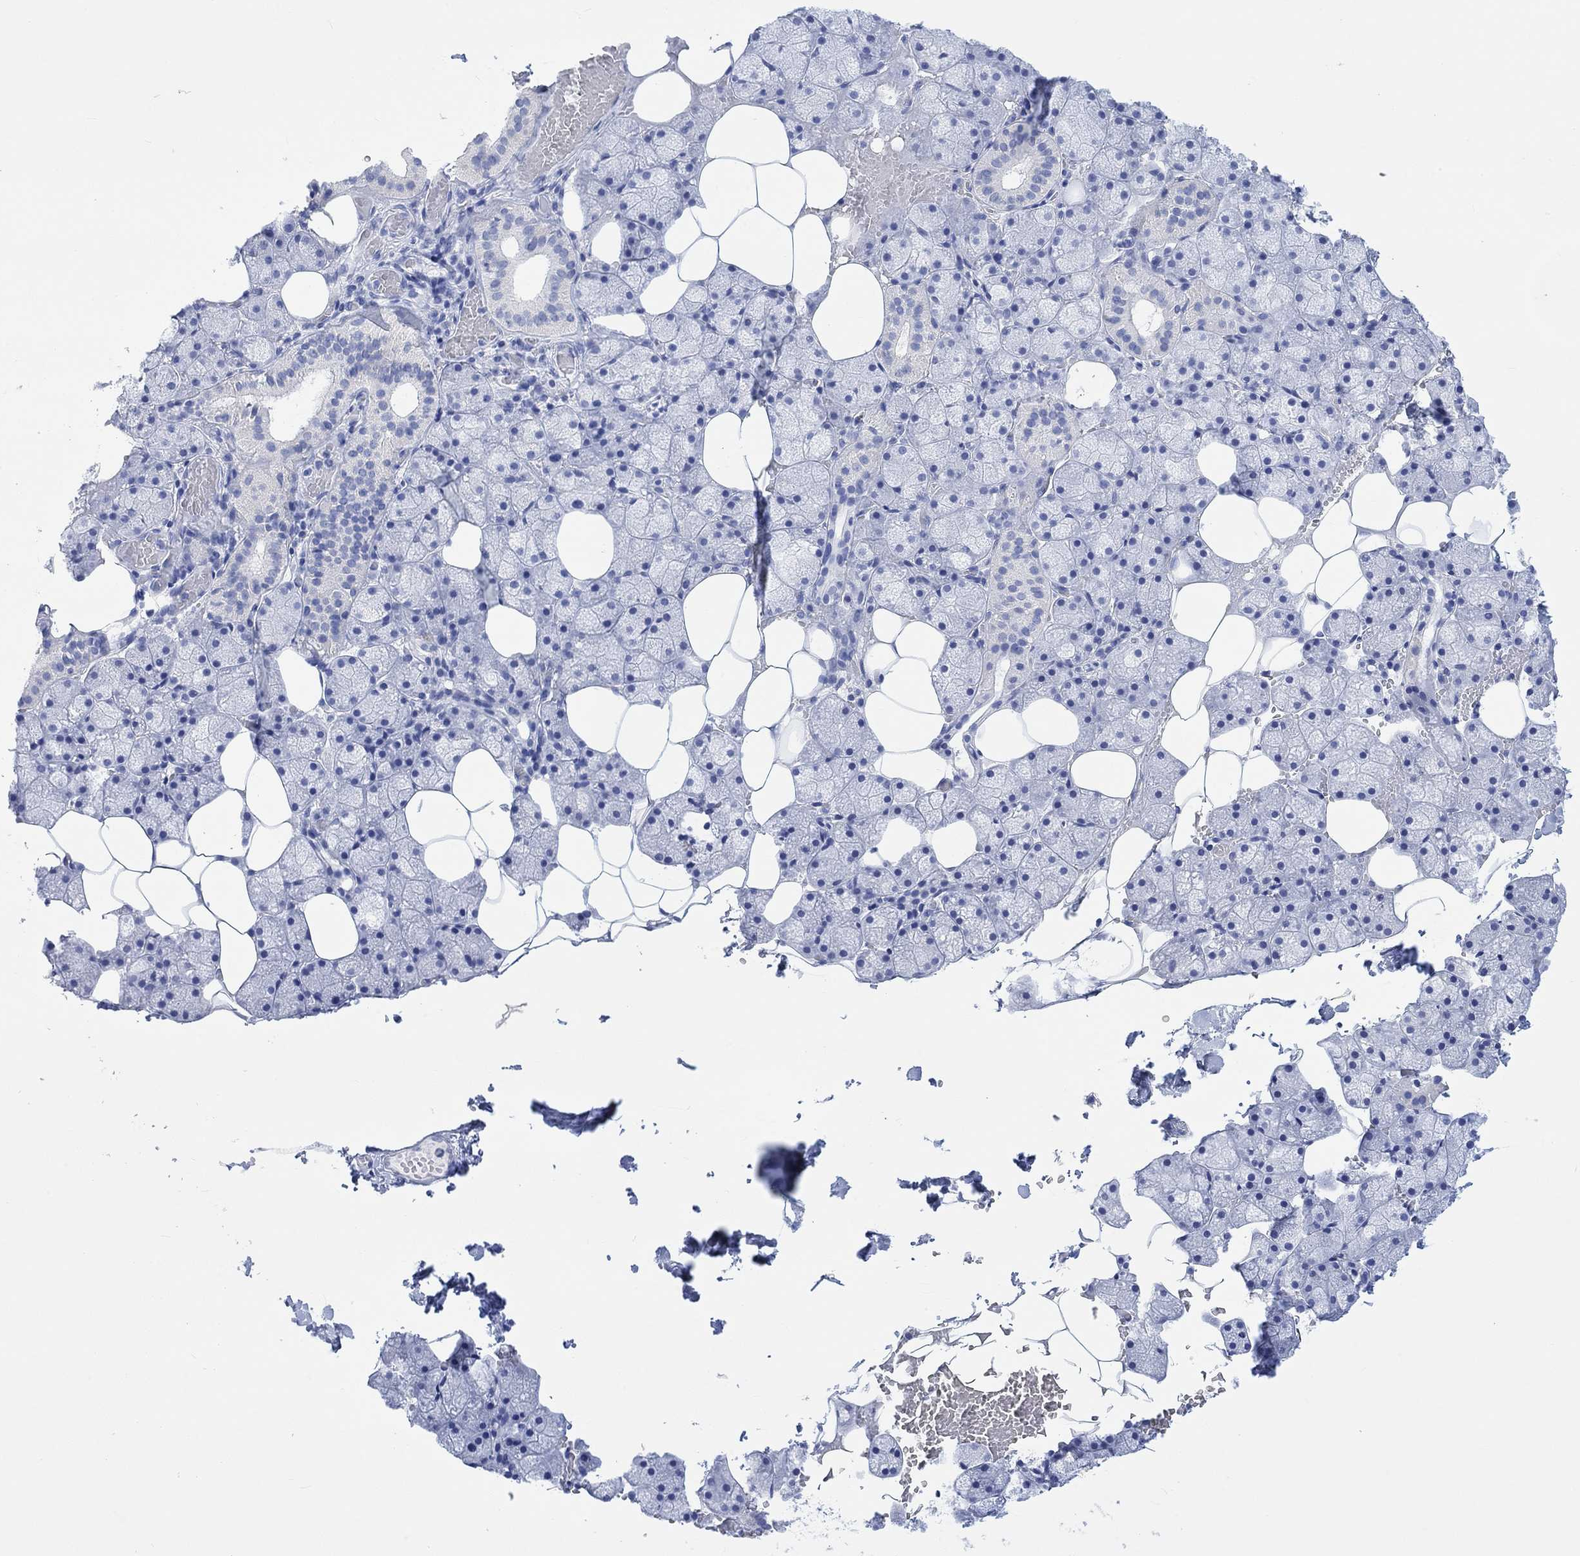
{"staining": {"intensity": "negative", "quantity": "none", "location": "none"}, "tissue": "salivary gland", "cell_type": "Glandular cells", "image_type": "normal", "snomed": [{"axis": "morphology", "description": "Normal tissue, NOS"}, {"axis": "topography", "description": "Salivary gland"}], "caption": "Glandular cells show no significant expression in unremarkable salivary gland. (DAB immunohistochemistry (IHC) visualized using brightfield microscopy, high magnification).", "gene": "CALCA", "patient": {"sex": "male", "age": 38}}